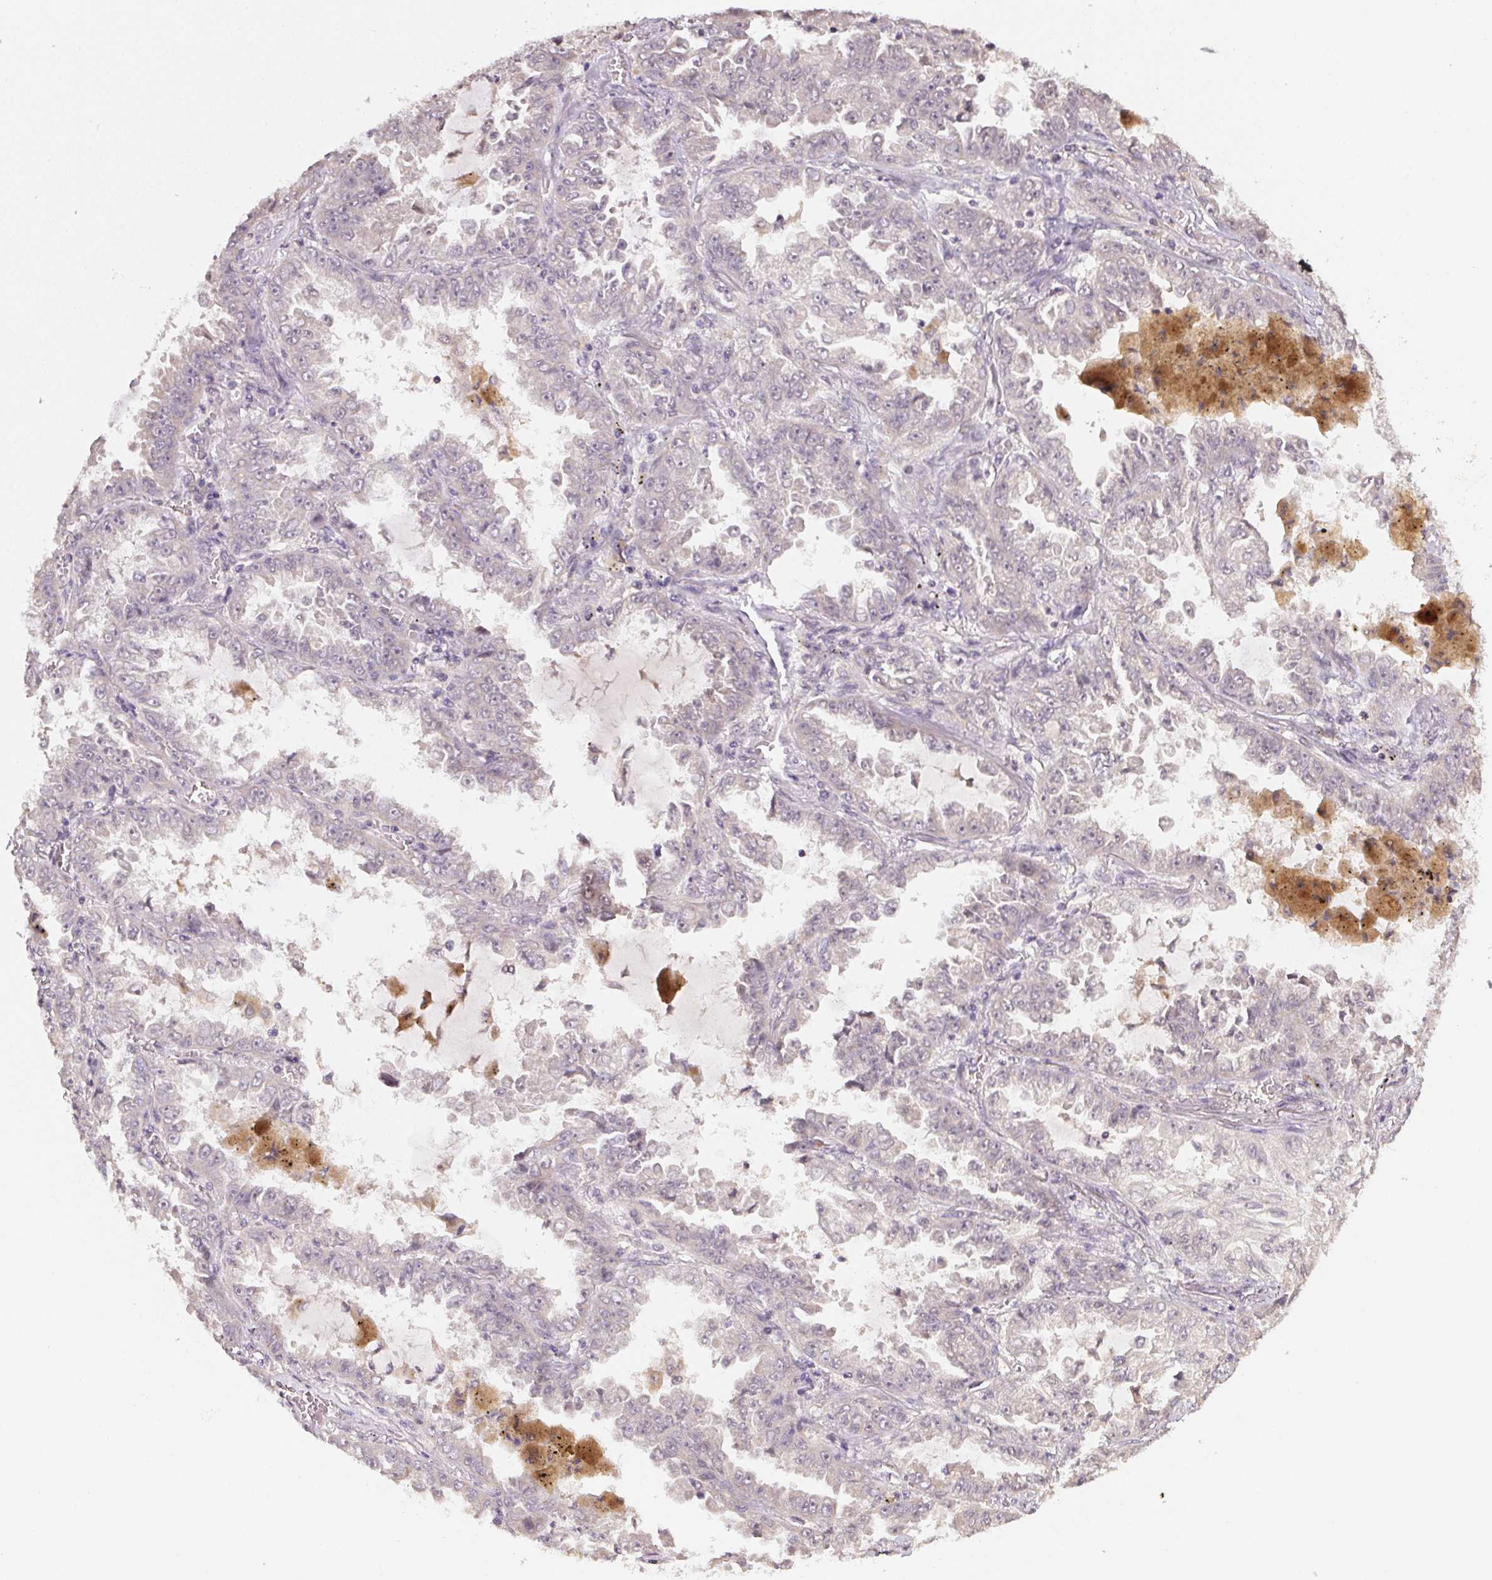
{"staining": {"intensity": "negative", "quantity": "none", "location": "none"}, "tissue": "lung cancer", "cell_type": "Tumor cells", "image_type": "cancer", "snomed": [{"axis": "morphology", "description": "Adenocarcinoma, NOS"}, {"axis": "topography", "description": "Lung"}], "caption": "Tumor cells are negative for brown protein staining in lung adenocarcinoma.", "gene": "ALDH8A1", "patient": {"sex": "female", "age": 52}}